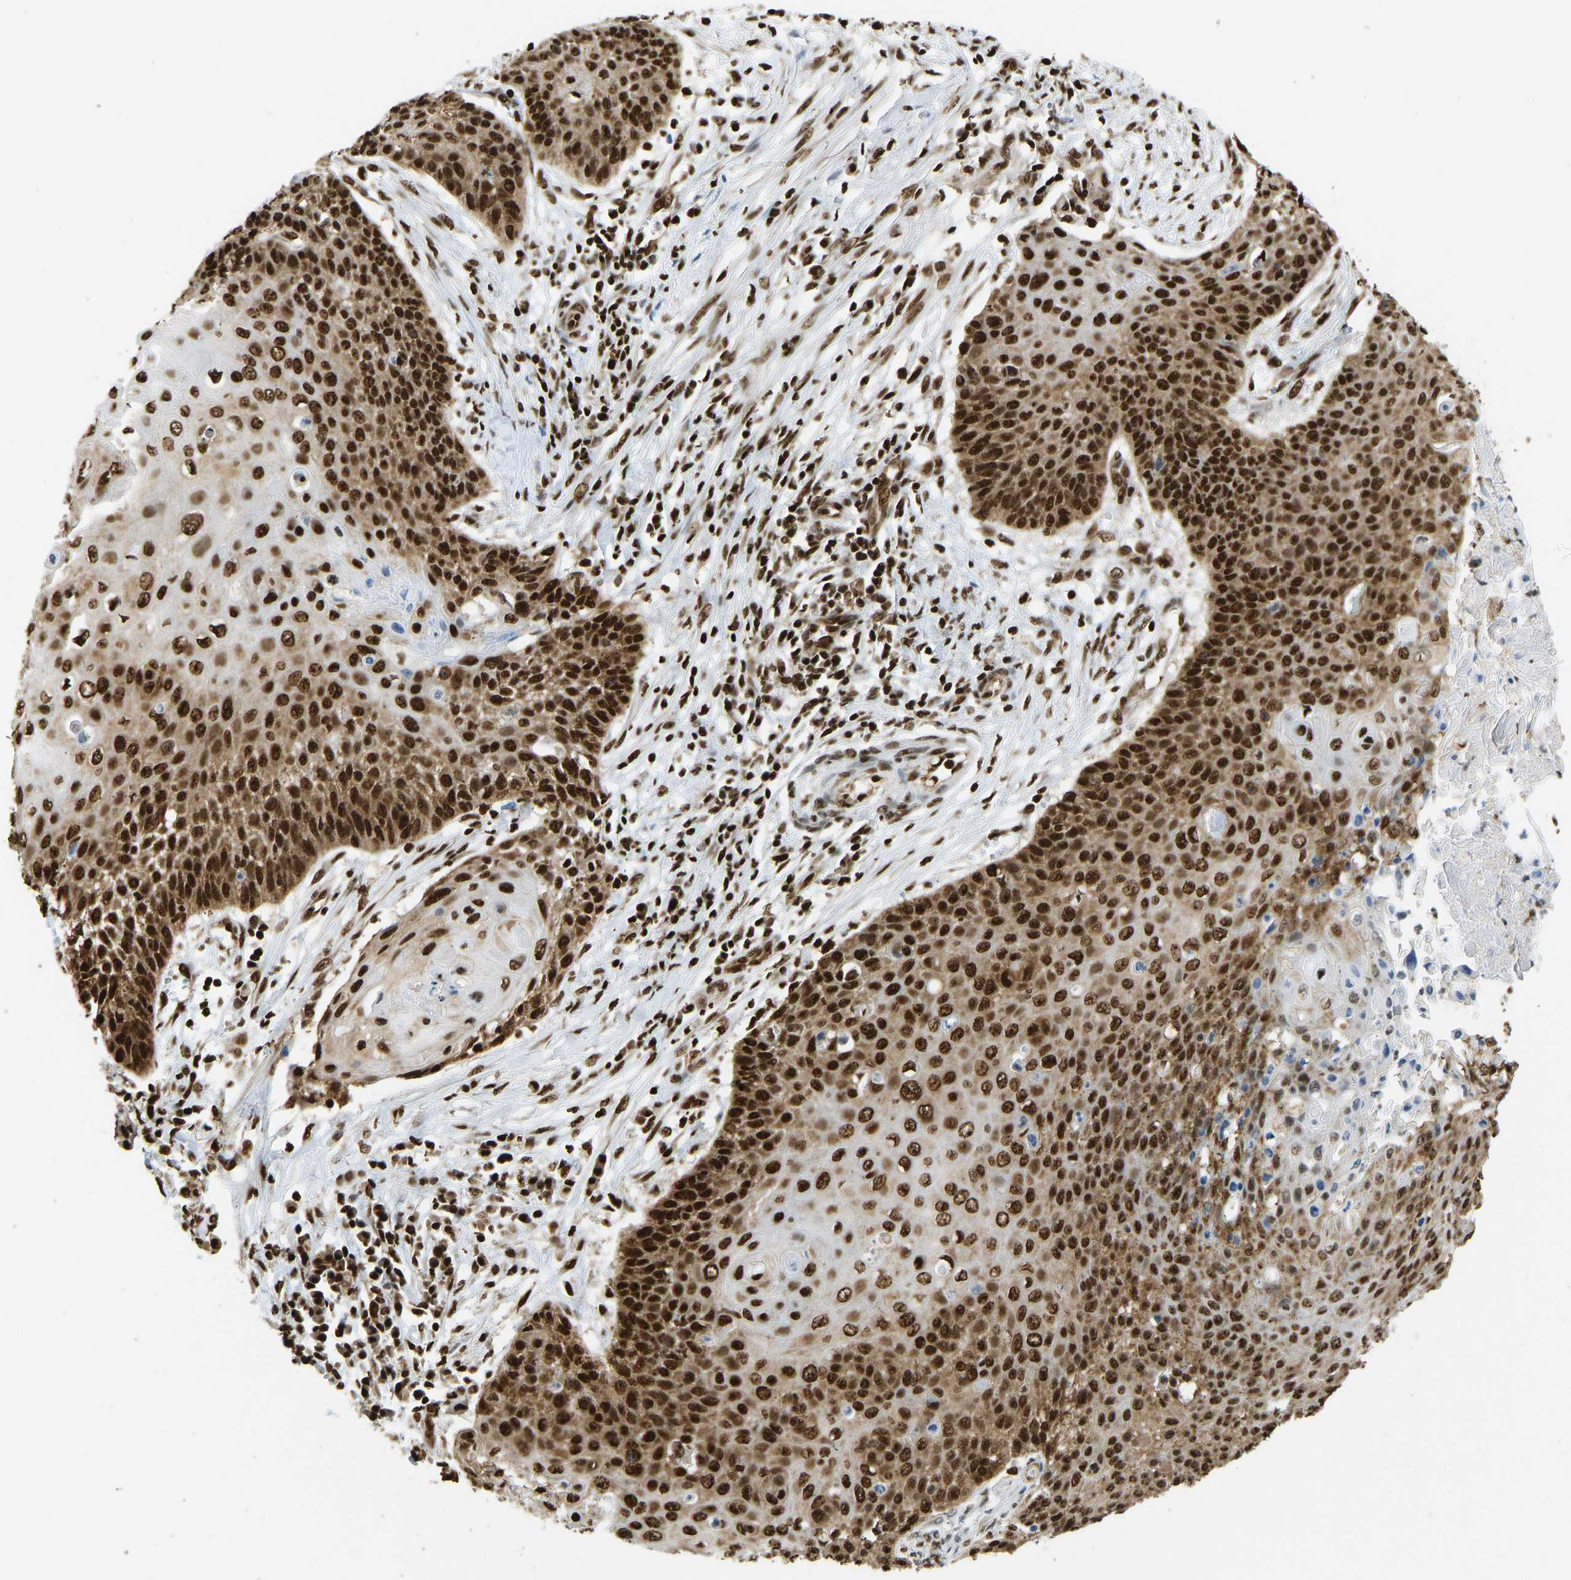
{"staining": {"intensity": "strong", "quantity": ">75%", "location": "cytoplasmic/membranous,nuclear"}, "tissue": "cervical cancer", "cell_type": "Tumor cells", "image_type": "cancer", "snomed": [{"axis": "morphology", "description": "Squamous cell carcinoma, NOS"}, {"axis": "topography", "description": "Cervix"}], "caption": "Immunohistochemical staining of human squamous cell carcinoma (cervical) shows high levels of strong cytoplasmic/membranous and nuclear positivity in about >75% of tumor cells.", "gene": "ZSCAN20", "patient": {"sex": "female", "age": 39}}